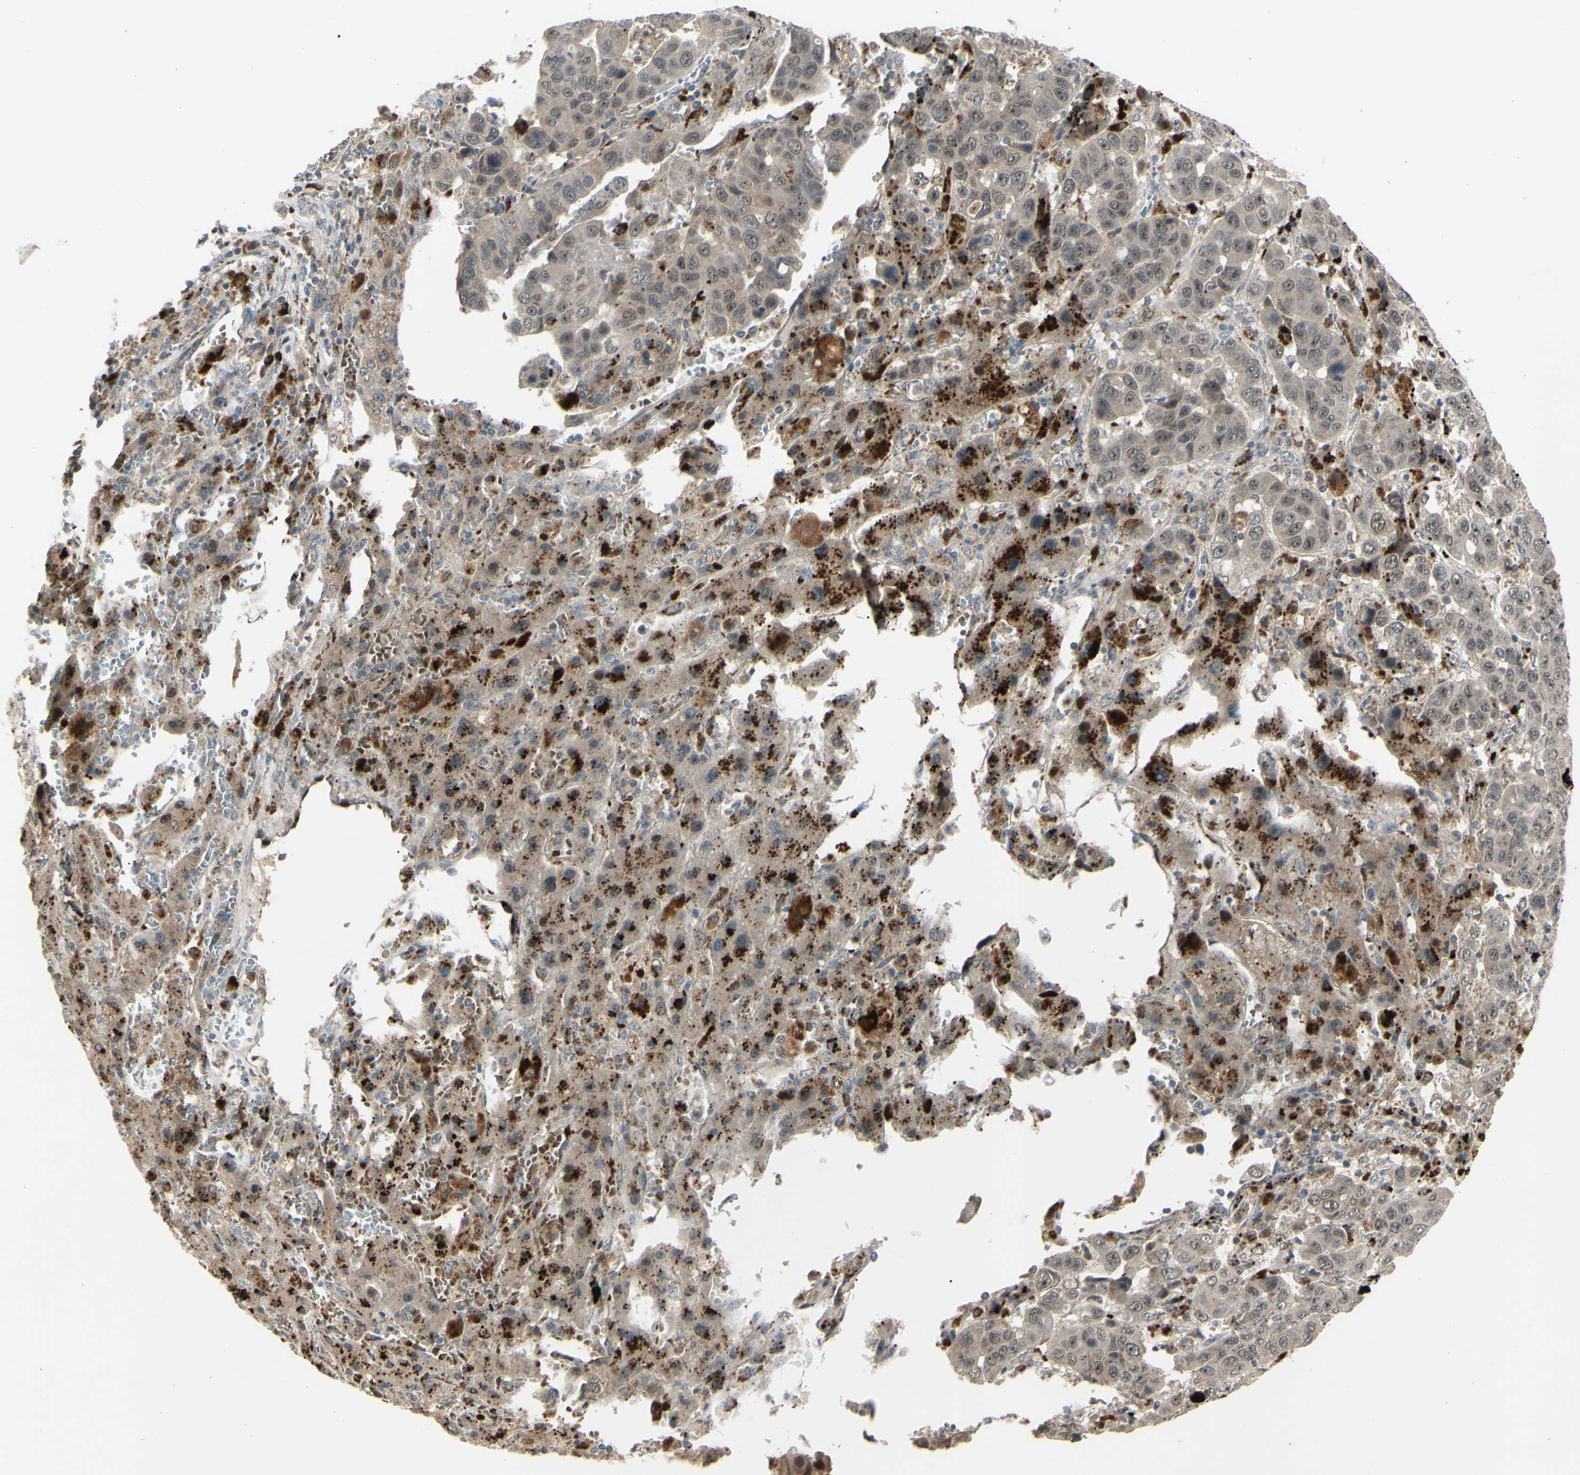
{"staining": {"intensity": "strong", "quantity": ">75%", "location": "cytoplasmic/membranous,nuclear"}, "tissue": "liver cancer", "cell_type": "Tumor cells", "image_type": "cancer", "snomed": [{"axis": "morphology", "description": "Cholangiocarcinoma"}, {"axis": "topography", "description": "Liver"}], "caption": "Approximately >75% of tumor cells in human liver cancer show strong cytoplasmic/membranous and nuclear protein expression as visualized by brown immunohistochemical staining.", "gene": "MLF2", "patient": {"sex": "female", "age": 52}}